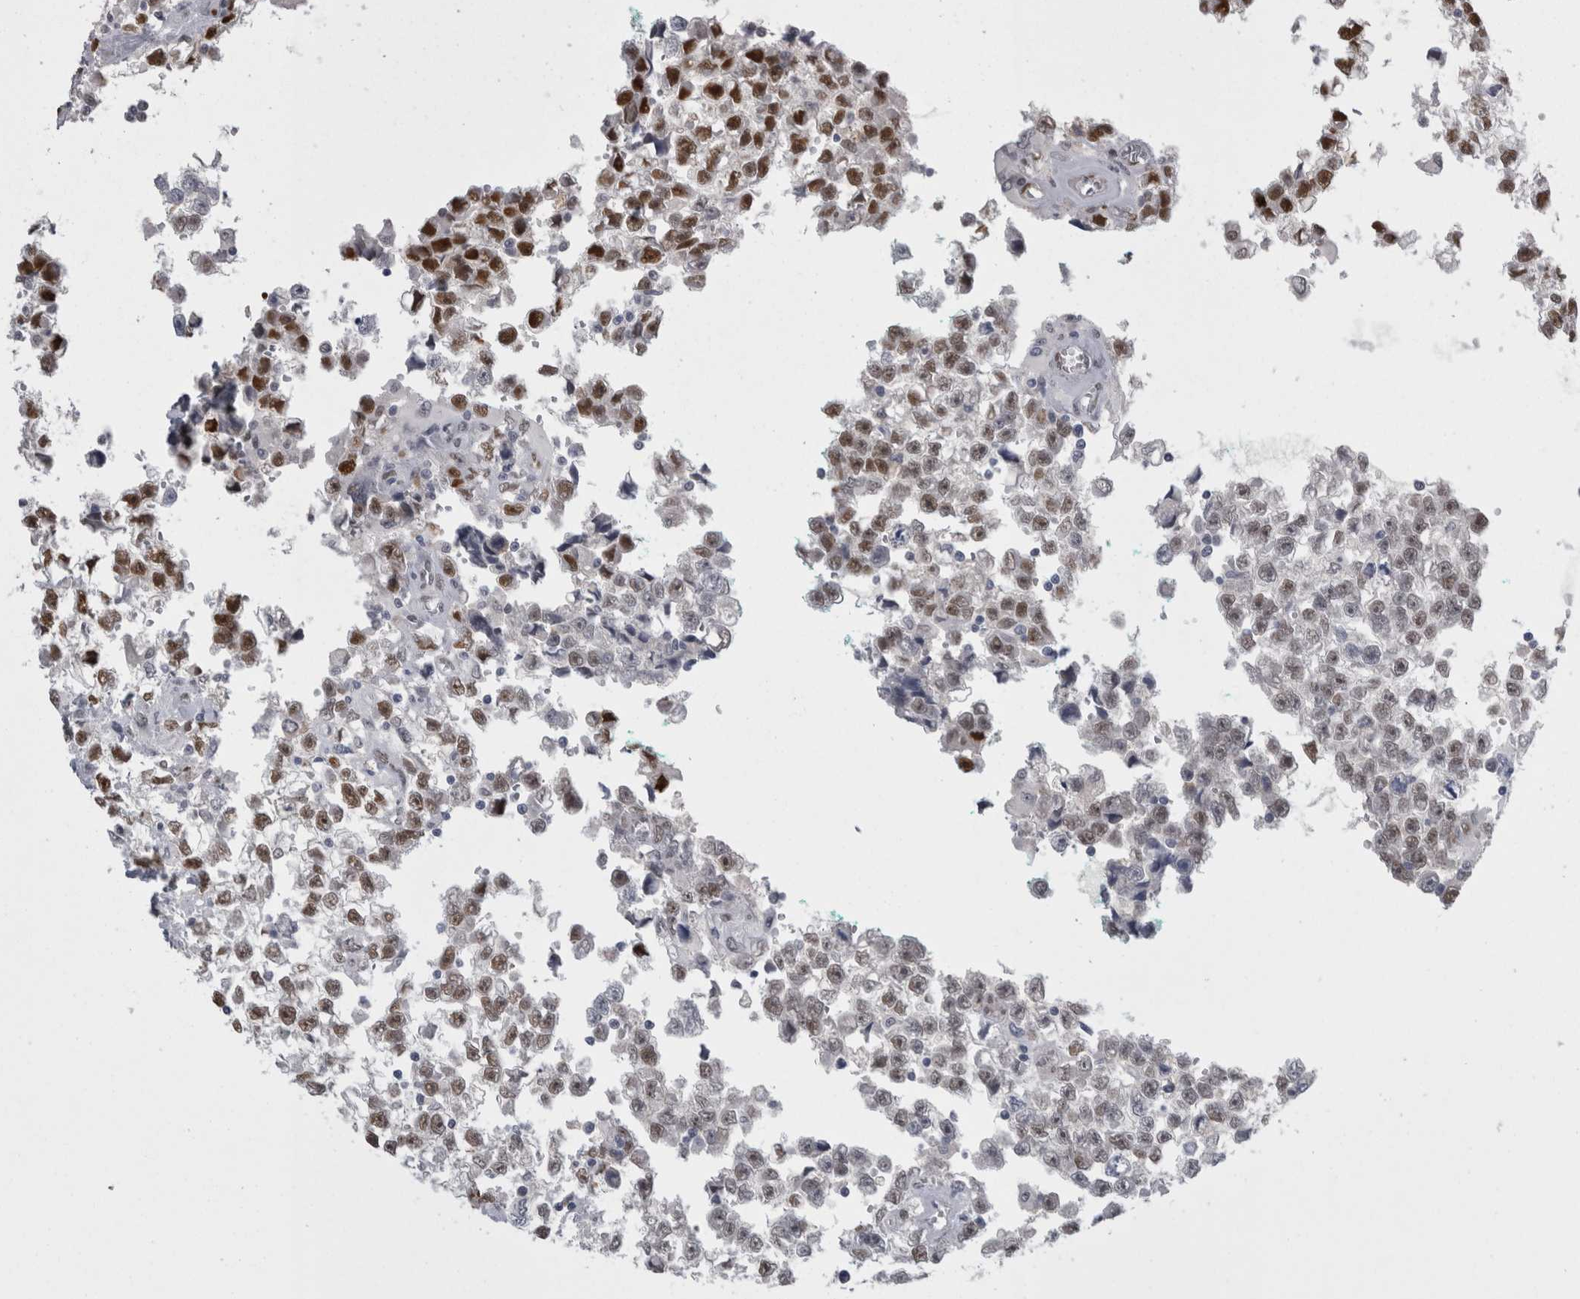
{"staining": {"intensity": "strong", "quantity": "25%-75%", "location": "nuclear"}, "tissue": "testis cancer", "cell_type": "Tumor cells", "image_type": "cancer", "snomed": [{"axis": "morphology", "description": "Seminoma, NOS"}, {"axis": "morphology", "description": "Carcinoma, Embryonal, NOS"}, {"axis": "topography", "description": "Testis"}], "caption": "Testis cancer (embryonal carcinoma) stained with a brown dye displays strong nuclear positive staining in approximately 25%-75% of tumor cells.", "gene": "C1orf54", "patient": {"sex": "male", "age": 51}}